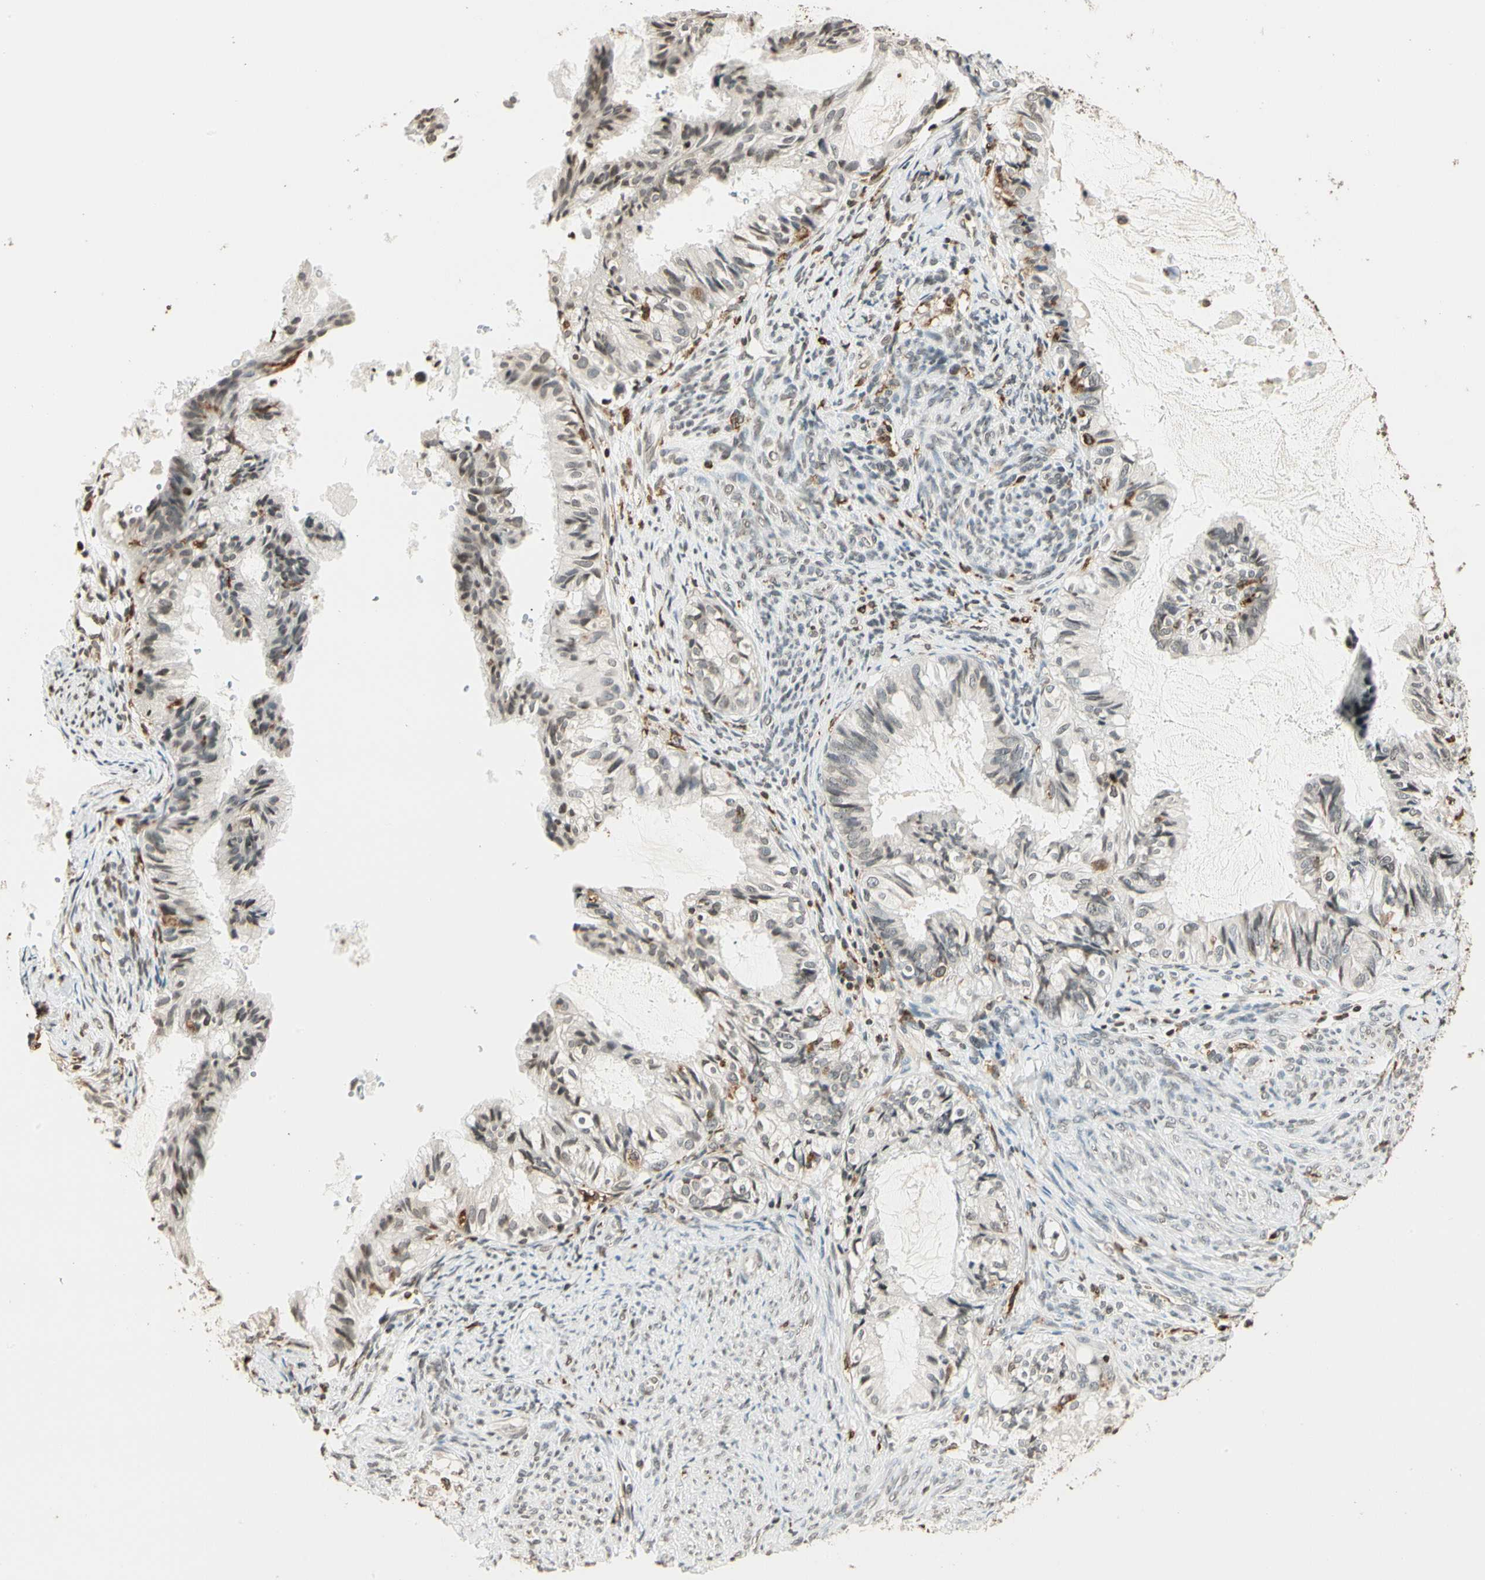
{"staining": {"intensity": "weak", "quantity": "25%-75%", "location": "nuclear"}, "tissue": "cervical cancer", "cell_type": "Tumor cells", "image_type": "cancer", "snomed": [{"axis": "morphology", "description": "Normal tissue, NOS"}, {"axis": "morphology", "description": "Adenocarcinoma, NOS"}, {"axis": "topography", "description": "Cervix"}, {"axis": "topography", "description": "Endometrium"}], "caption": "Cervical adenocarcinoma was stained to show a protein in brown. There is low levels of weak nuclear staining in about 25%-75% of tumor cells.", "gene": "FER", "patient": {"sex": "female", "age": 86}}